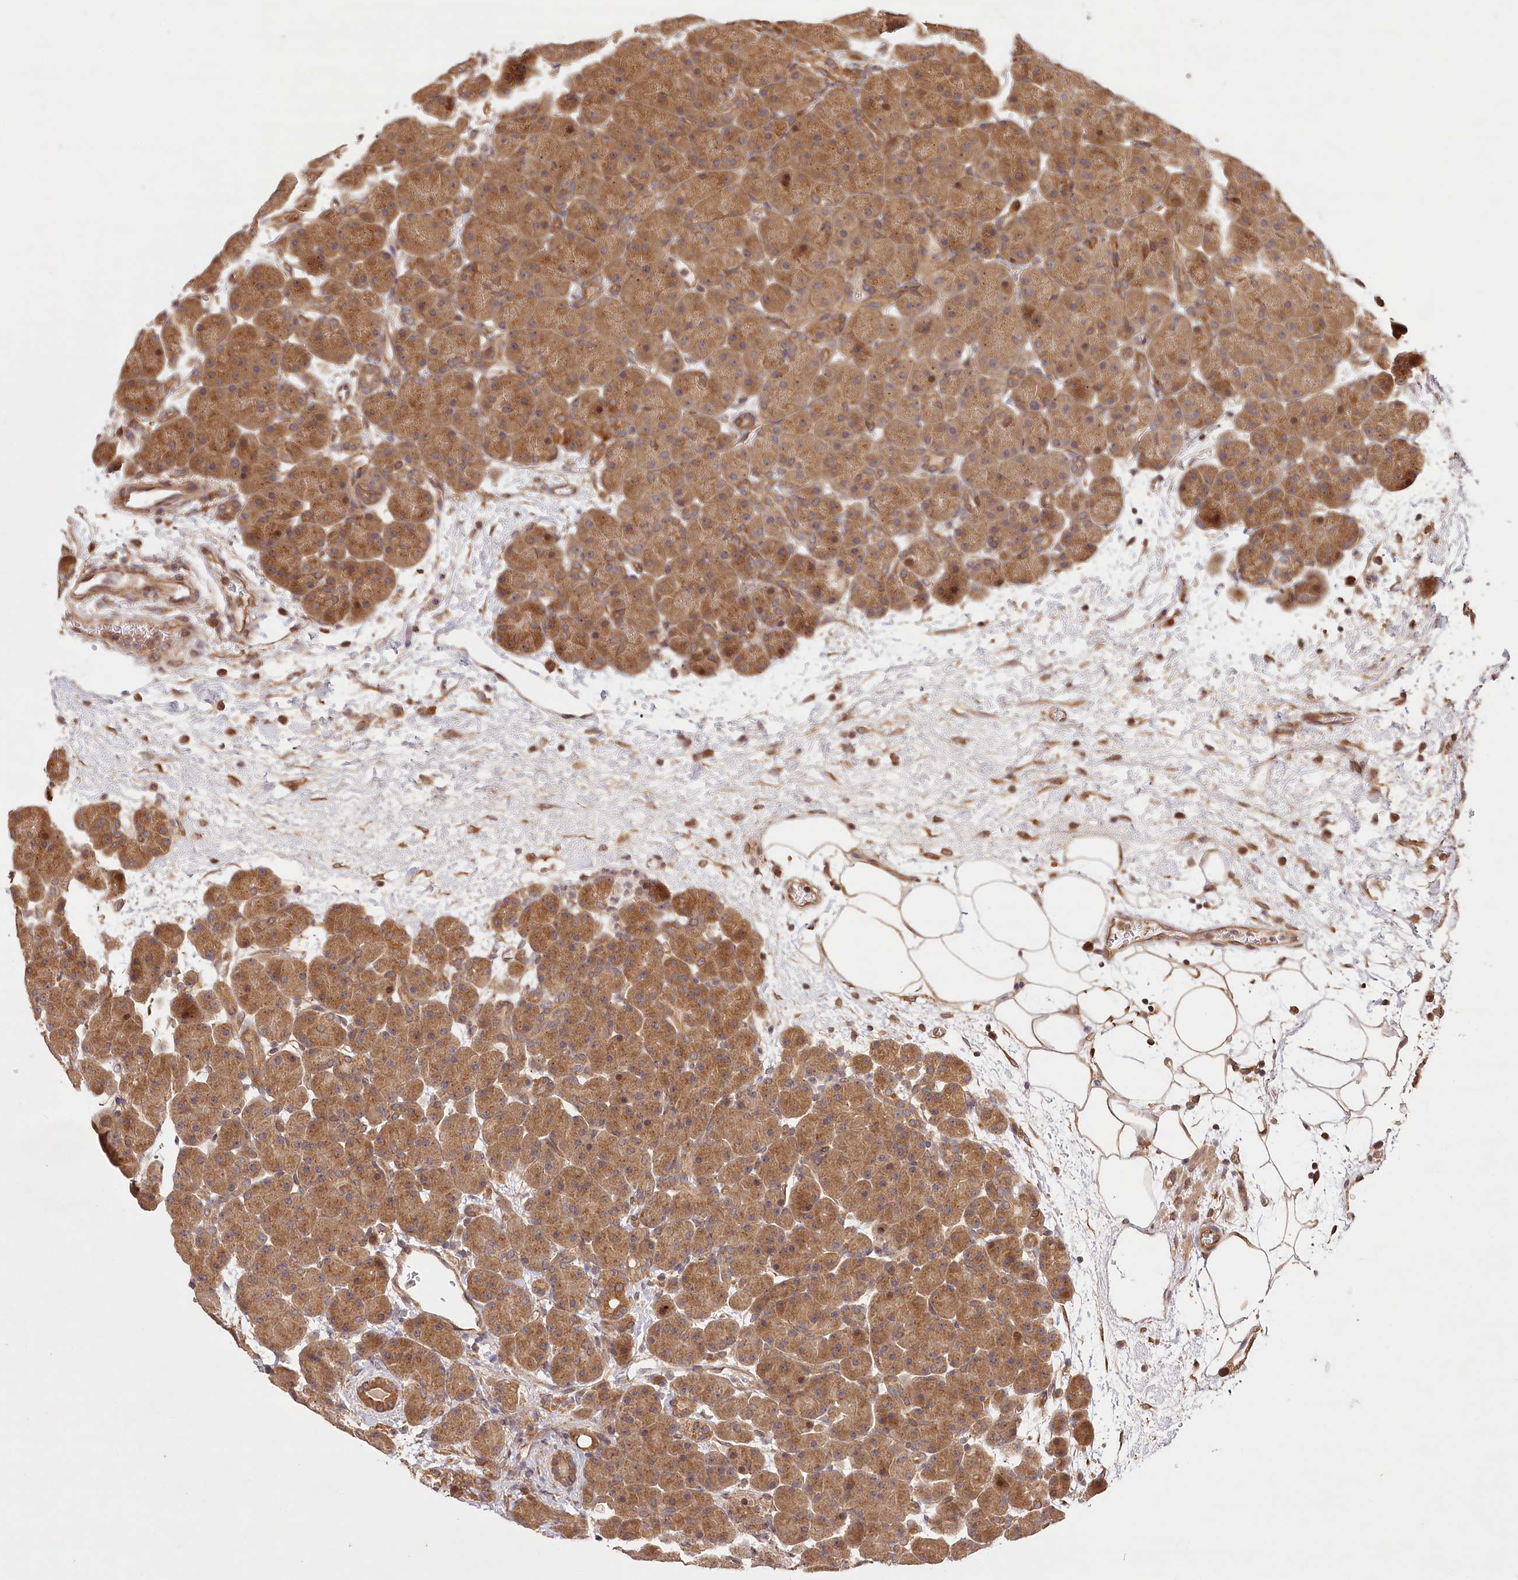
{"staining": {"intensity": "moderate", "quantity": ">75%", "location": "cytoplasmic/membranous"}, "tissue": "pancreas", "cell_type": "Exocrine glandular cells", "image_type": "normal", "snomed": [{"axis": "morphology", "description": "Normal tissue, NOS"}, {"axis": "topography", "description": "Pancreas"}], "caption": "Pancreas was stained to show a protein in brown. There is medium levels of moderate cytoplasmic/membranous positivity in about >75% of exocrine glandular cells. (Brightfield microscopy of DAB IHC at high magnification).", "gene": "LSS", "patient": {"sex": "male", "age": 66}}